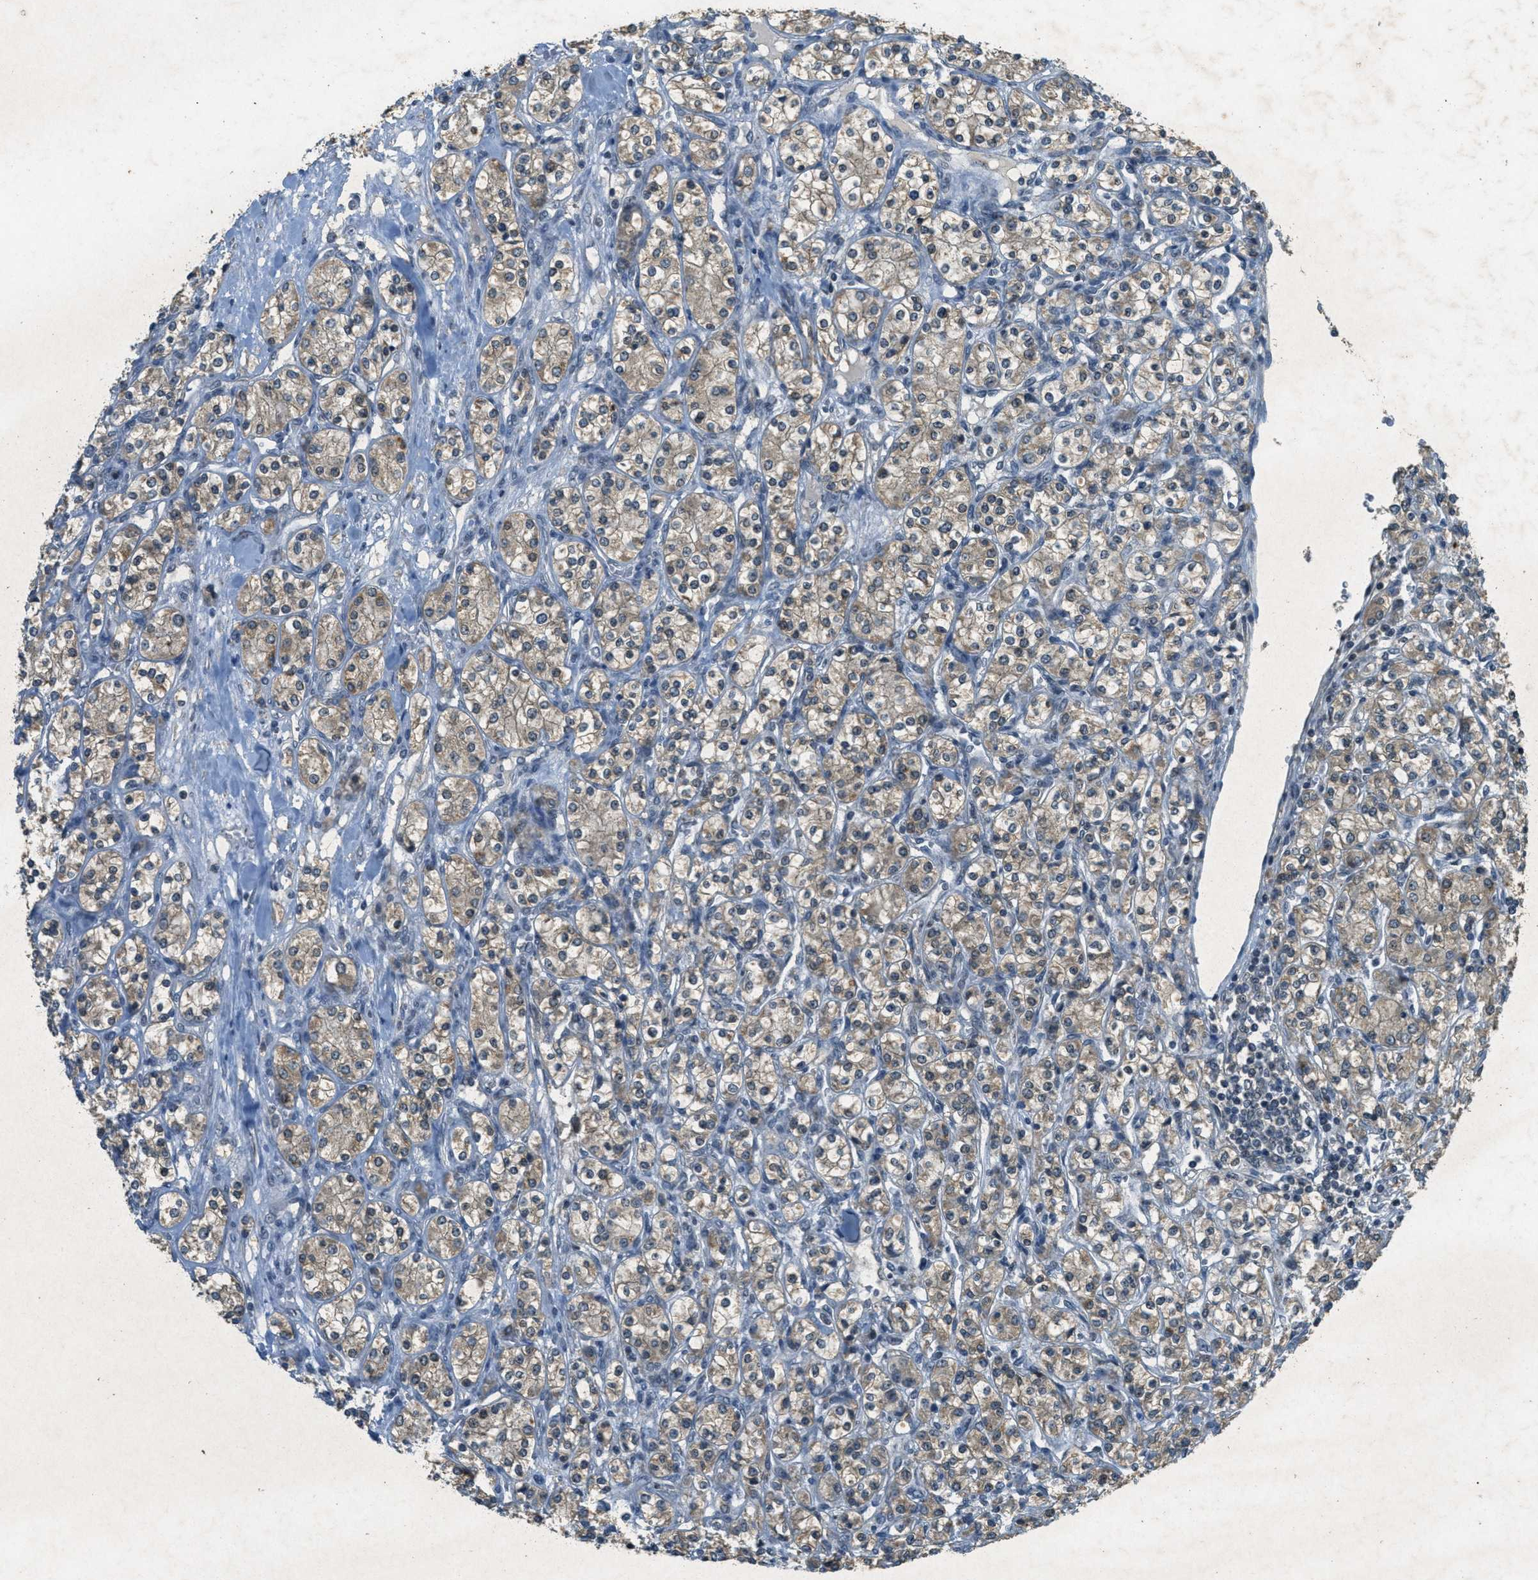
{"staining": {"intensity": "weak", "quantity": ">75%", "location": "cytoplasmic/membranous,nuclear"}, "tissue": "renal cancer", "cell_type": "Tumor cells", "image_type": "cancer", "snomed": [{"axis": "morphology", "description": "Adenocarcinoma, NOS"}, {"axis": "topography", "description": "Kidney"}], "caption": "Immunohistochemistry of renal cancer (adenocarcinoma) shows low levels of weak cytoplasmic/membranous and nuclear staining in approximately >75% of tumor cells. Ihc stains the protein in brown and the nuclei are stained blue.", "gene": "TCF20", "patient": {"sex": "male", "age": 77}}